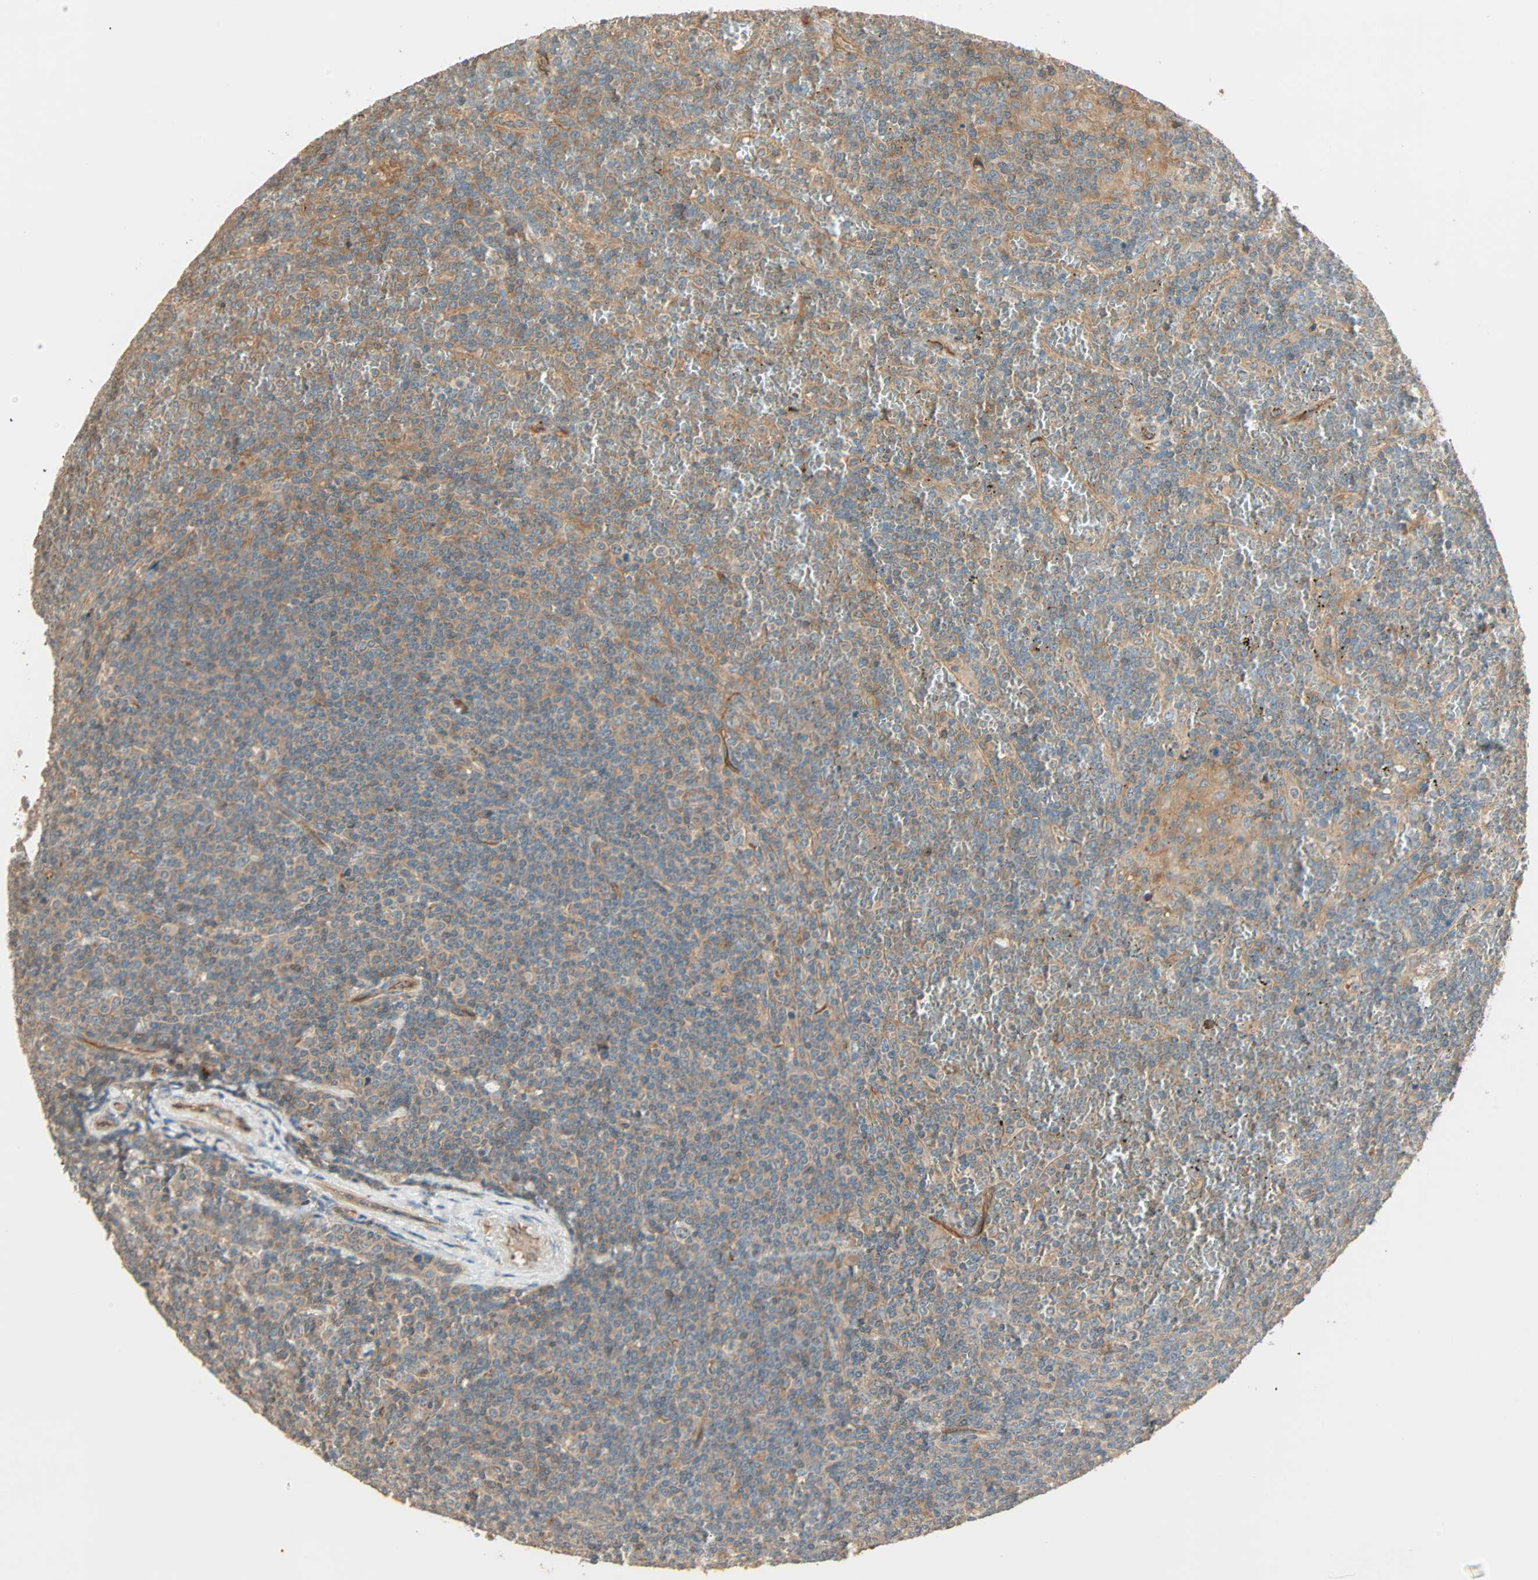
{"staining": {"intensity": "weak", "quantity": "25%-75%", "location": "cytoplasmic/membranous"}, "tissue": "lymphoma", "cell_type": "Tumor cells", "image_type": "cancer", "snomed": [{"axis": "morphology", "description": "Malignant lymphoma, non-Hodgkin's type, Low grade"}, {"axis": "topography", "description": "Spleen"}], "caption": "DAB immunohistochemical staining of human lymphoma exhibits weak cytoplasmic/membranous protein expression in approximately 25%-75% of tumor cells.", "gene": "GALK1", "patient": {"sex": "female", "age": 19}}